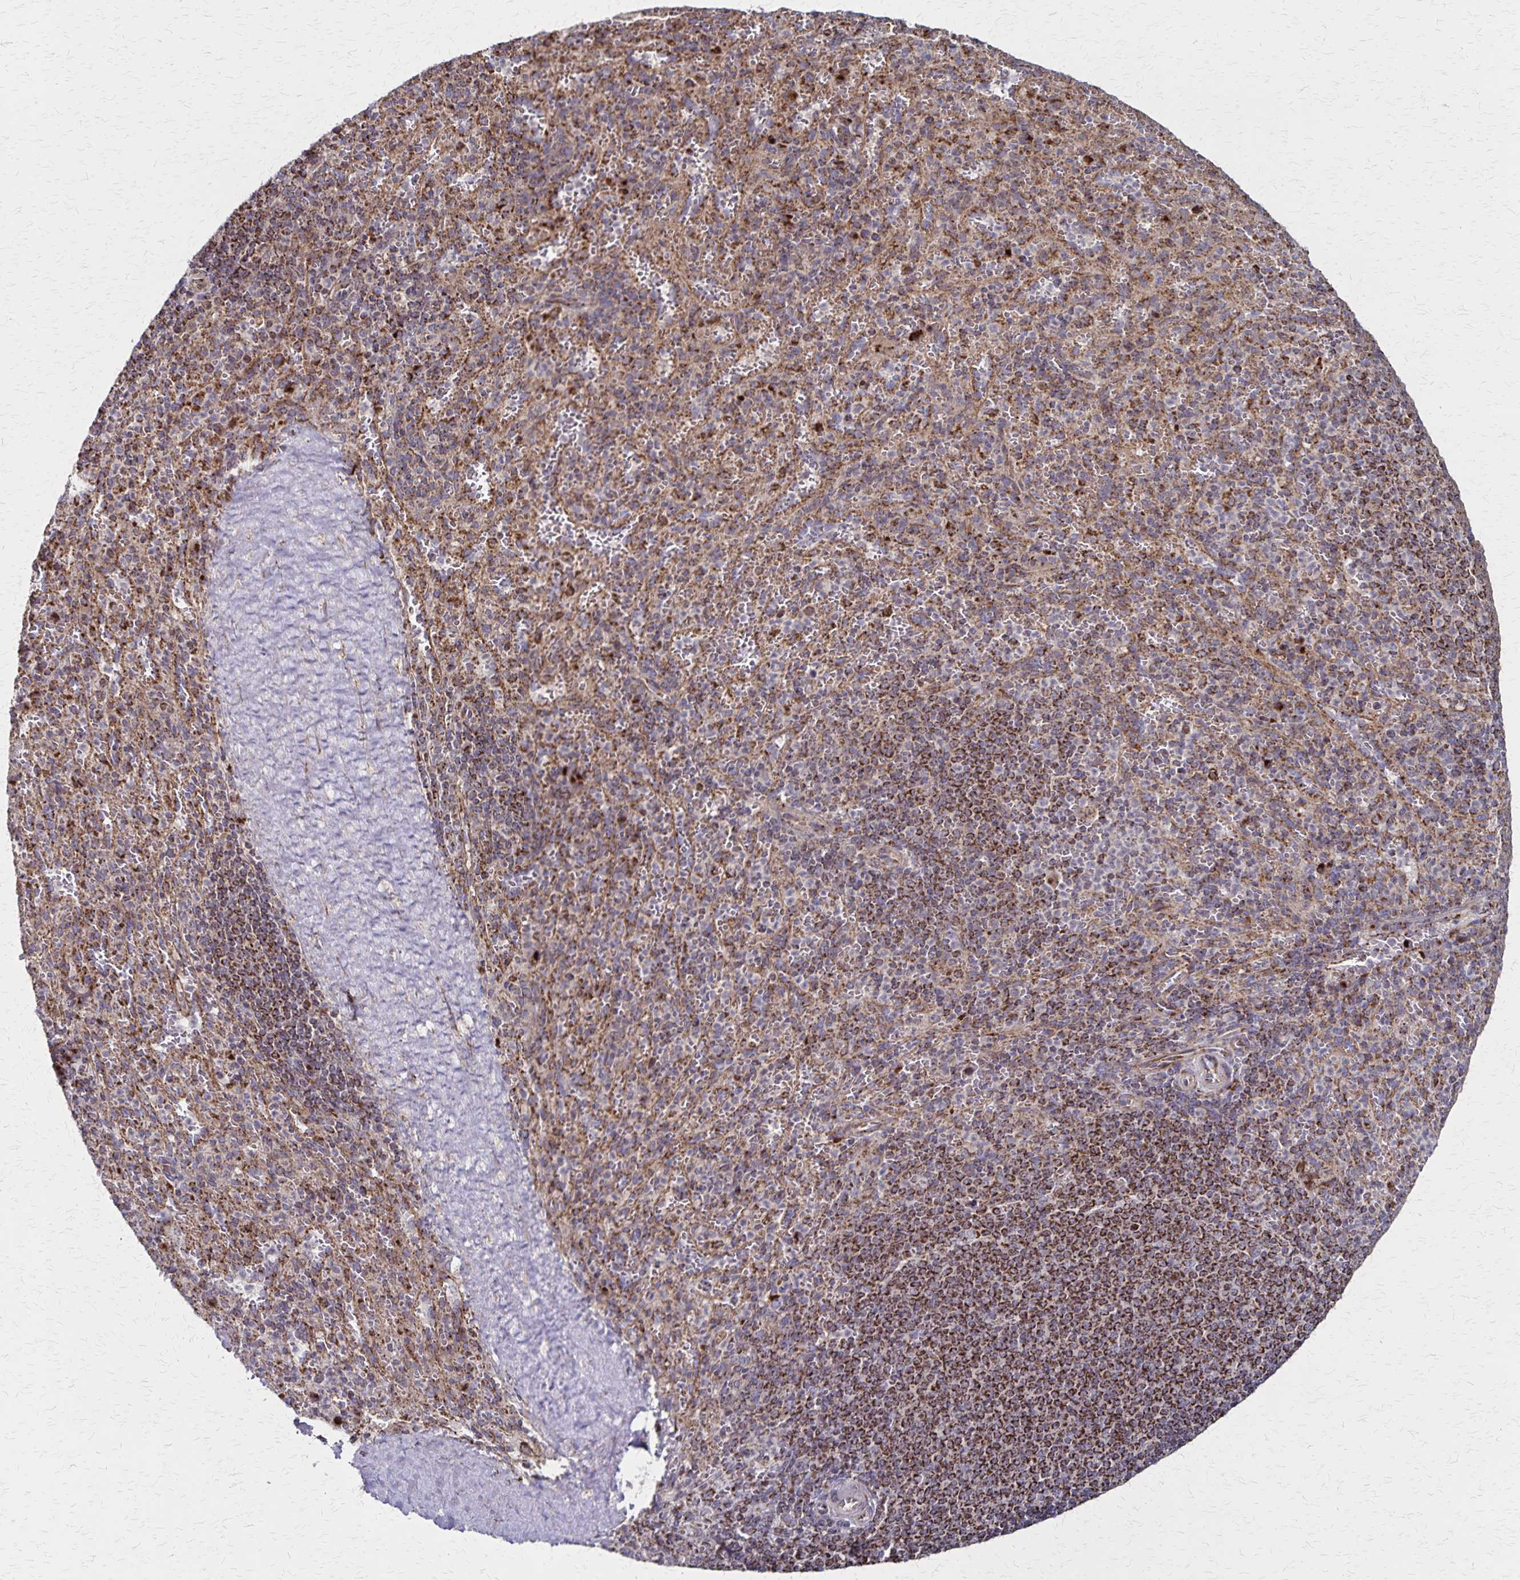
{"staining": {"intensity": "moderate", "quantity": "<25%", "location": "cytoplasmic/membranous"}, "tissue": "spleen", "cell_type": "Cells in red pulp", "image_type": "normal", "snomed": [{"axis": "morphology", "description": "Normal tissue, NOS"}, {"axis": "topography", "description": "Spleen"}], "caption": "High-power microscopy captured an IHC image of normal spleen, revealing moderate cytoplasmic/membranous staining in approximately <25% of cells in red pulp. (DAB = brown stain, brightfield microscopy at high magnification).", "gene": "NFS1", "patient": {"sex": "male", "age": 57}}